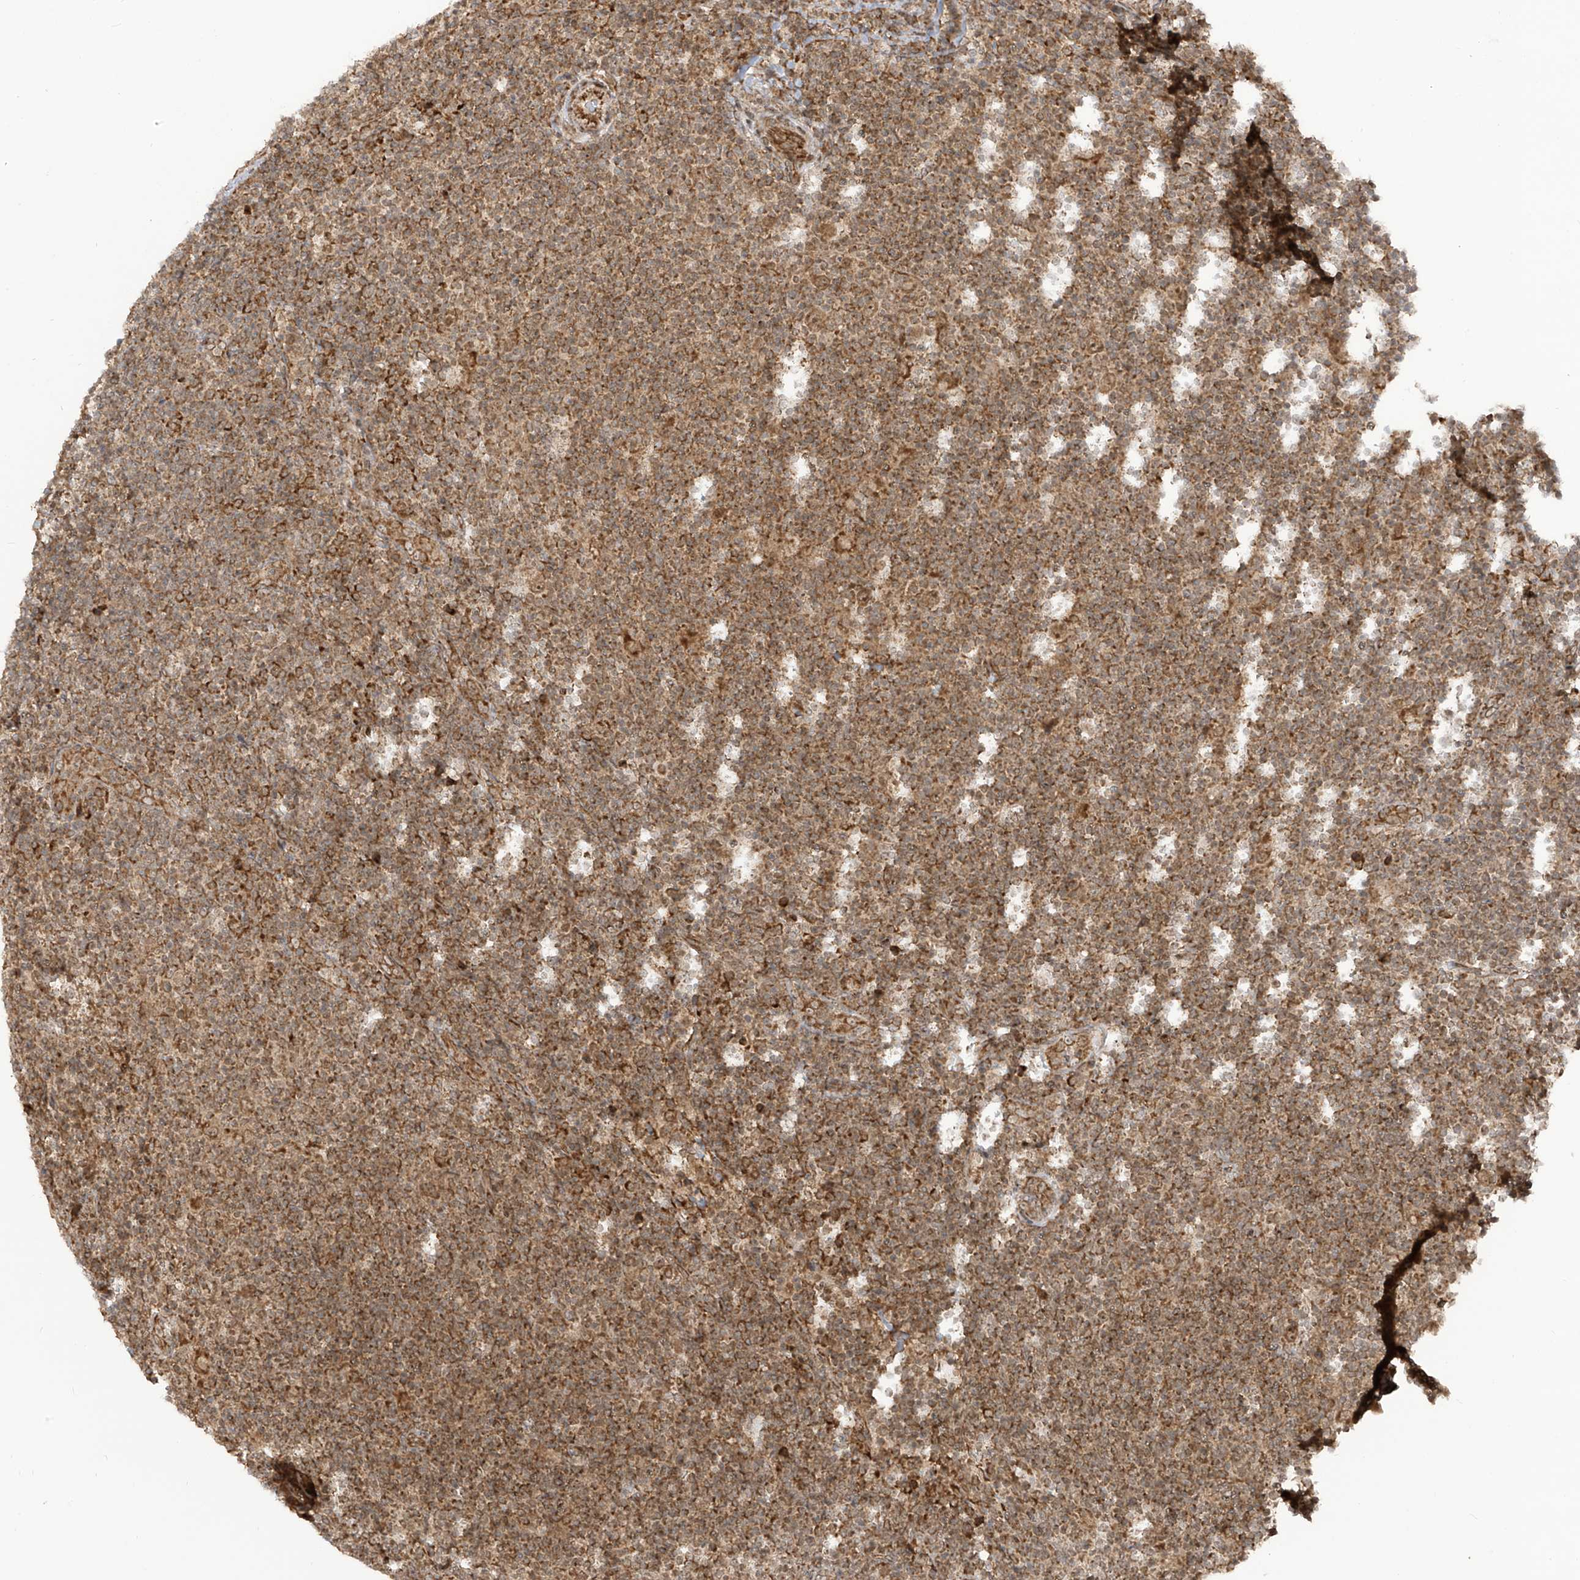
{"staining": {"intensity": "moderate", "quantity": ">75%", "location": "cytoplasmic/membranous"}, "tissue": "lymphoma", "cell_type": "Tumor cells", "image_type": "cancer", "snomed": [{"axis": "morphology", "description": "Hodgkin's disease, NOS"}, {"axis": "topography", "description": "Lymph node"}], "caption": "Immunohistochemistry (IHC) (DAB (3,3'-diaminobenzidine)) staining of human Hodgkin's disease demonstrates moderate cytoplasmic/membranous protein positivity in approximately >75% of tumor cells.", "gene": "TRIM67", "patient": {"sex": "female", "age": 57}}